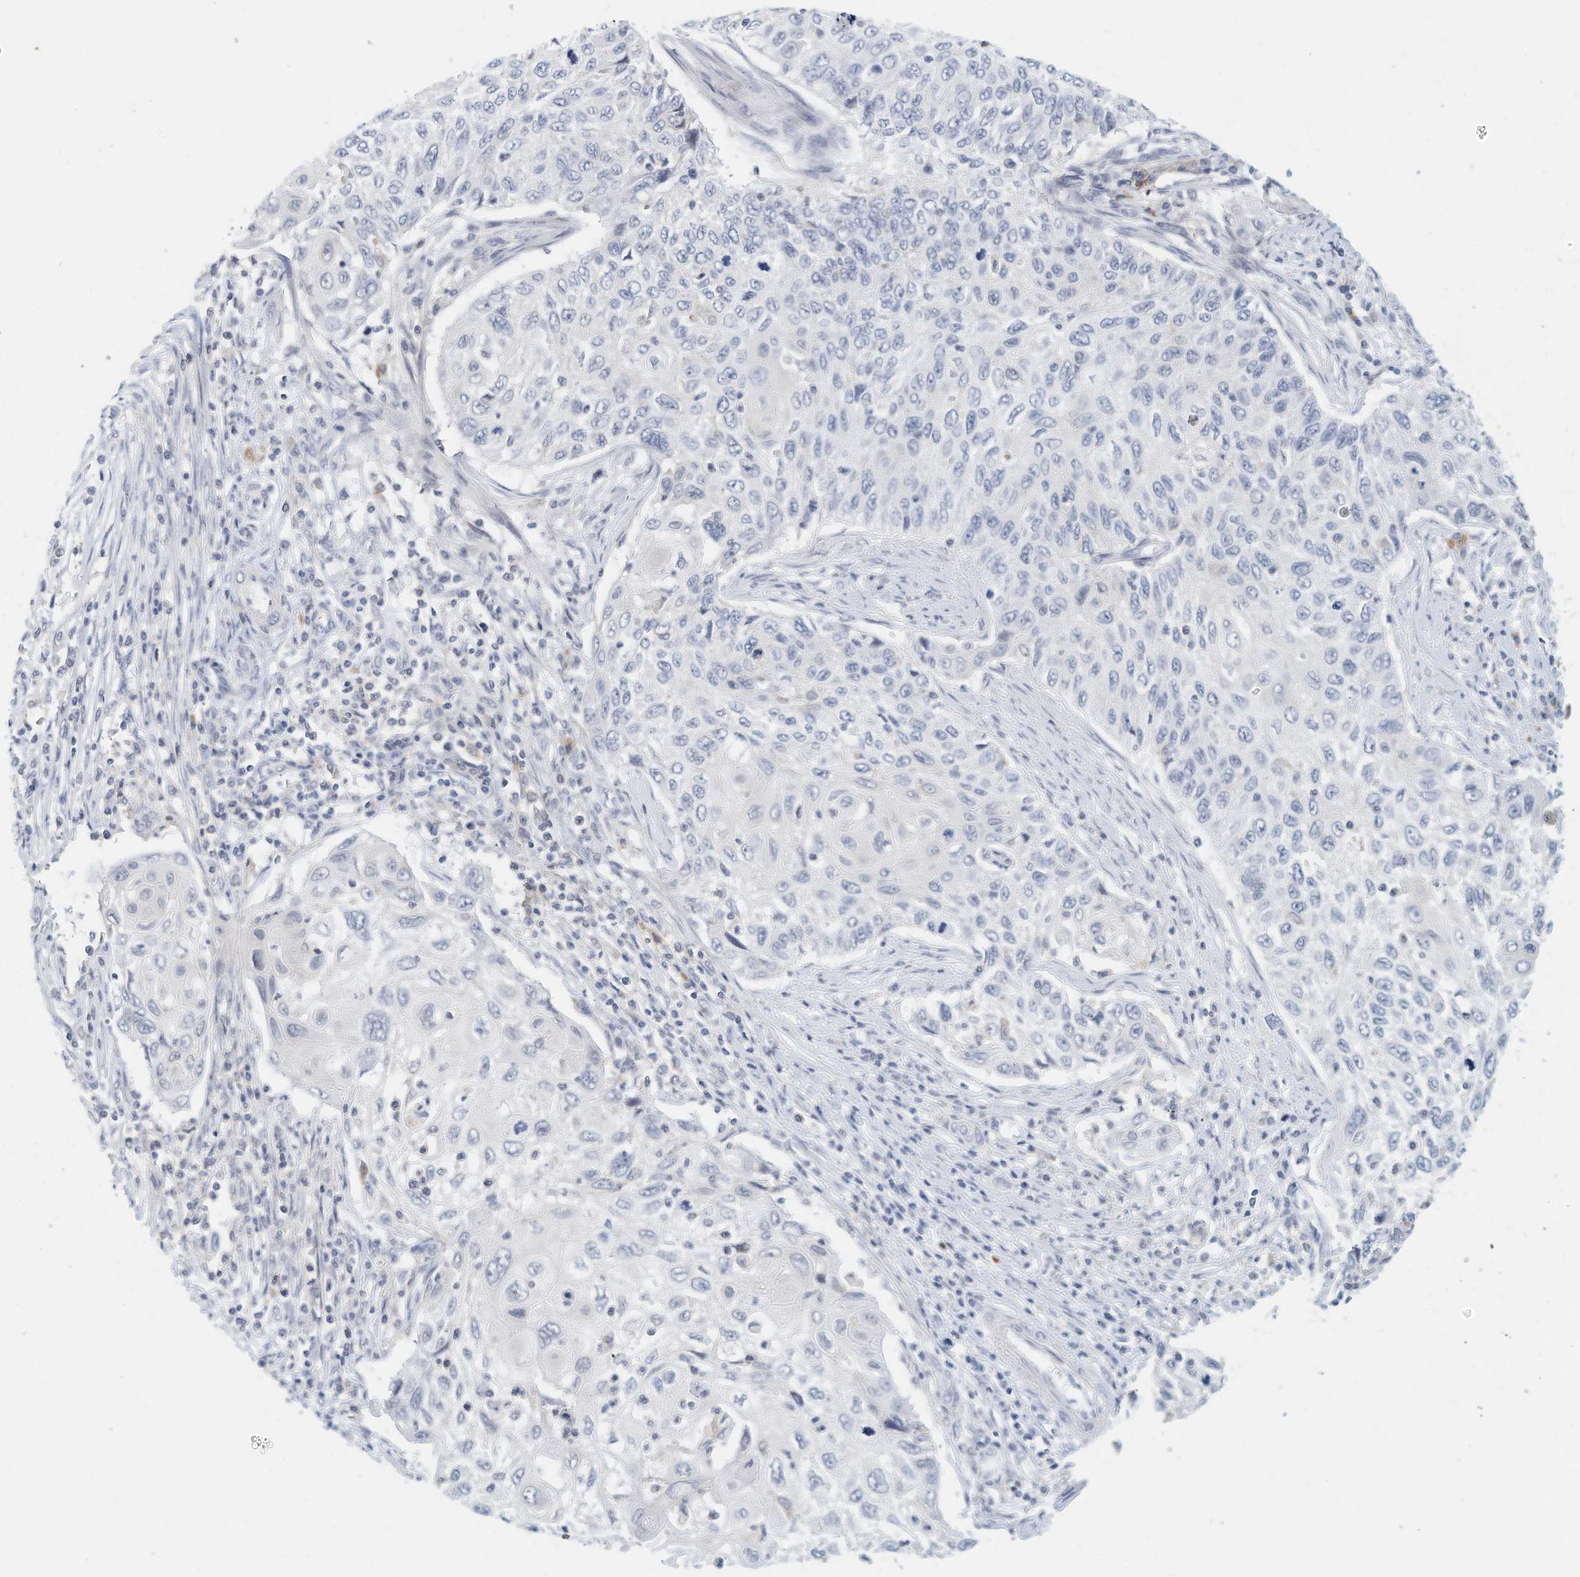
{"staining": {"intensity": "negative", "quantity": "none", "location": "none"}, "tissue": "cervical cancer", "cell_type": "Tumor cells", "image_type": "cancer", "snomed": [{"axis": "morphology", "description": "Squamous cell carcinoma, NOS"}, {"axis": "topography", "description": "Cervix"}], "caption": "The micrograph exhibits no significant expression in tumor cells of squamous cell carcinoma (cervical). Nuclei are stained in blue.", "gene": "MICAL1", "patient": {"sex": "female", "age": 70}}